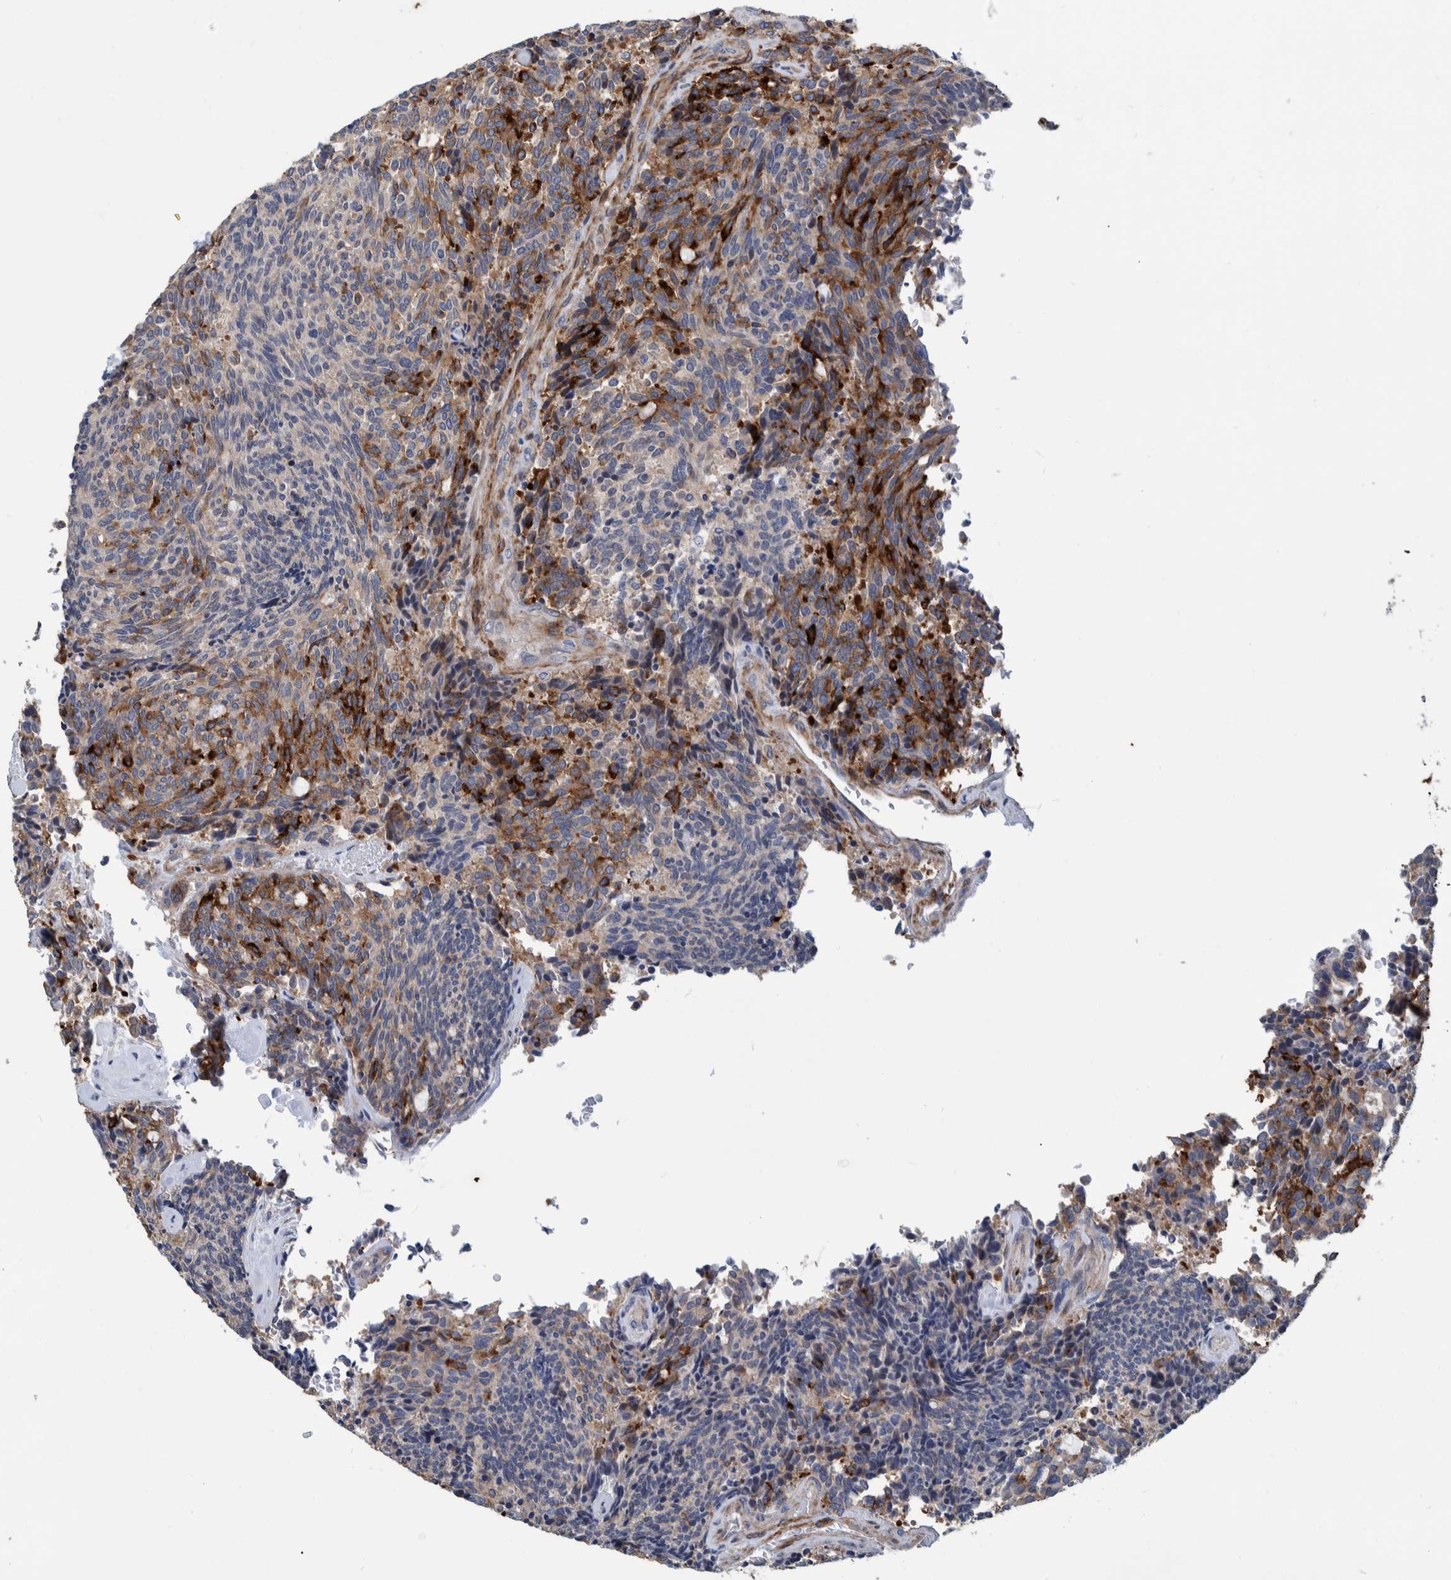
{"staining": {"intensity": "strong", "quantity": "<25%", "location": "cytoplasmic/membranous"}, "tissue": "carcinoid", "cell_type": "Tumor cells", "image_type": "cancer", "snomed": [{"axis": "morphology", "description": "Carcinoid, malignant, NOS"}, {"axis": "topography", "description": "Pancreas"}], "caption": "Carcinoid (malignant) stained for a protein shows strong cytoplasmic/membranous positivity in tumor cells.", "gene": "MKS1", "patient": {"sex": "female", "age": 54}}